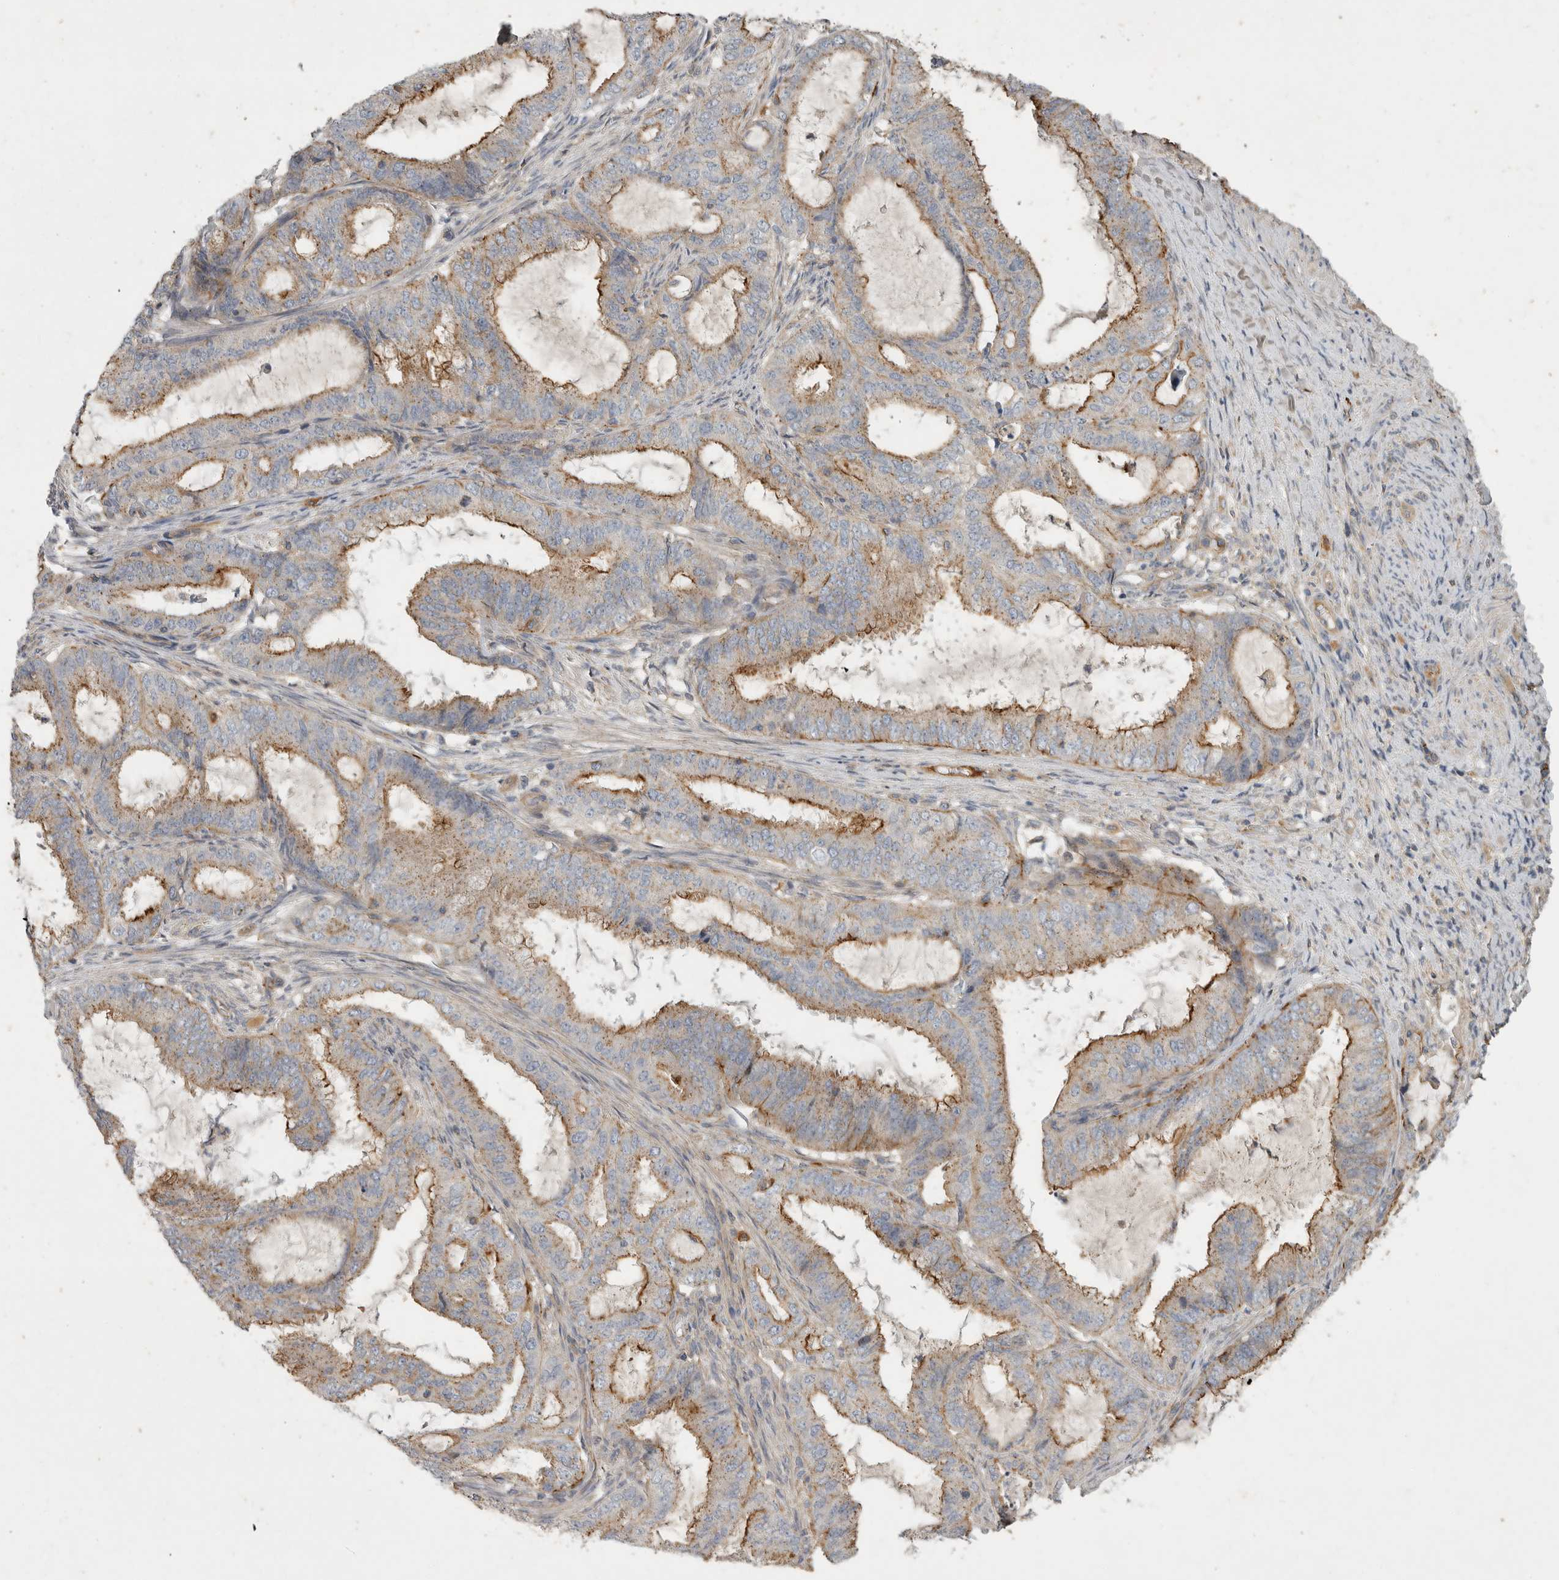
{"staining": {"intensity": "moderate", "quantity": ">75%", "location": "cytoplasmic/membranous"}, "tissue": "endometrial cancer", "cell_type": "Tumor cells", "image_type": "cancer", "snomed": [{"axis": "morphology", "description": "Adenocarcinoma, NOS"}, {"axis": "topography", "description": "Endometrium"}], "caption": "Endometrial cancer was stained to show a protein in brown. There is medium levels of moderate cytoplasmic/membranous staining in approximately >75% of tumor cells.", "gene": "MLPH", "patient": {"sex": "female", "age": 51}}